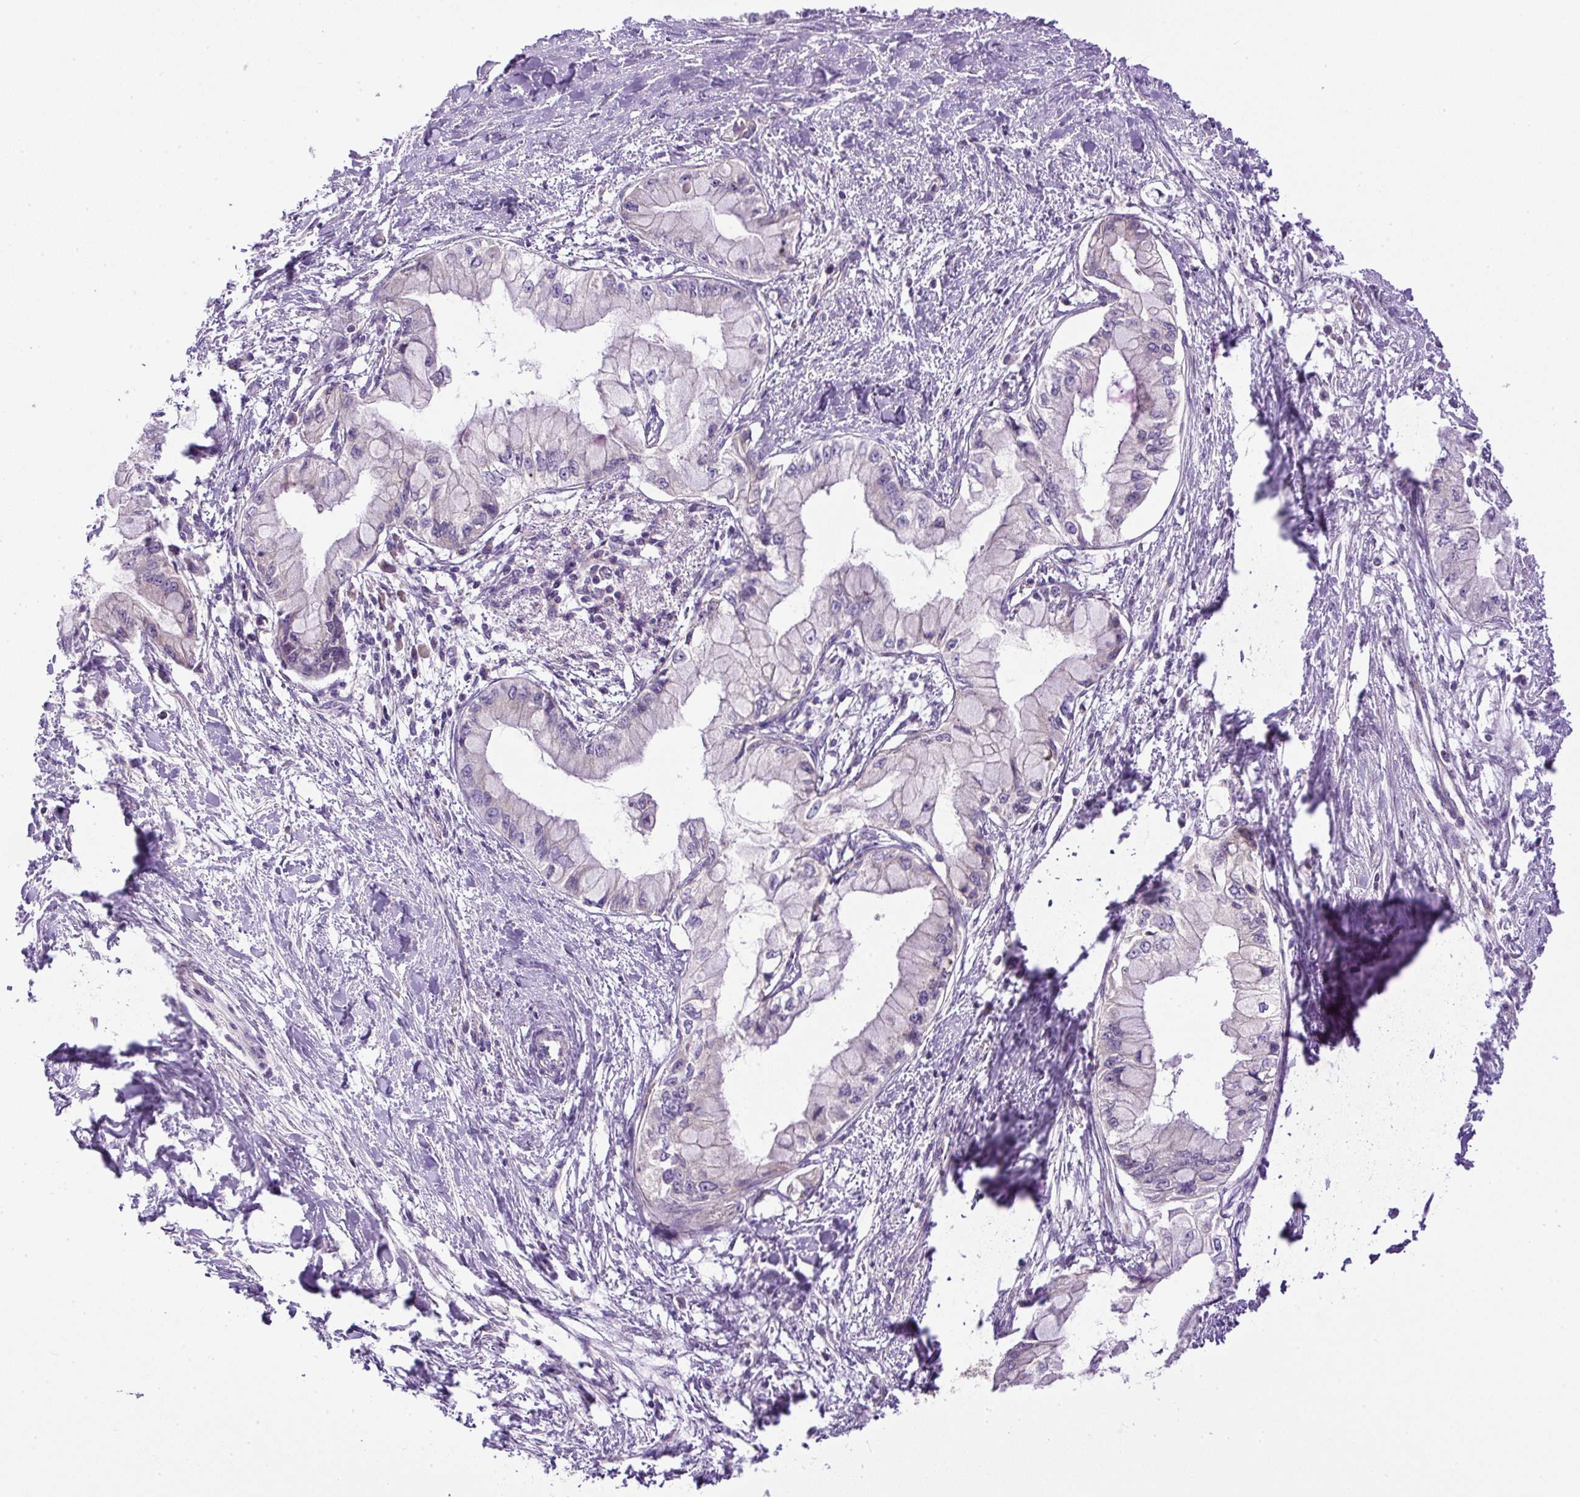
{"staining": {"intensity": "negative", "quantity": "none", "location": "none"}, "tissue": "pancreatic cancer", "cell_type": "Tumor cells", "image_type": "cancer", "snomed": [{"axis": "morphology", "description": "Adenocarcinoma, NOS"}, {"axis": "topography", "description": "Pancreas"}], "caption": "Immunohistochemical staining of human pancreatic adenocarcinoma exhibits no significant staining in tumor cells. The staining was performed using DAB to visualize the protein expression in brown, while the nuclei were stained in blue with hematoxylin (Magnification: 20x).", "gene": "ZNF547", "patient": {"sex": "male", "age": 48}}